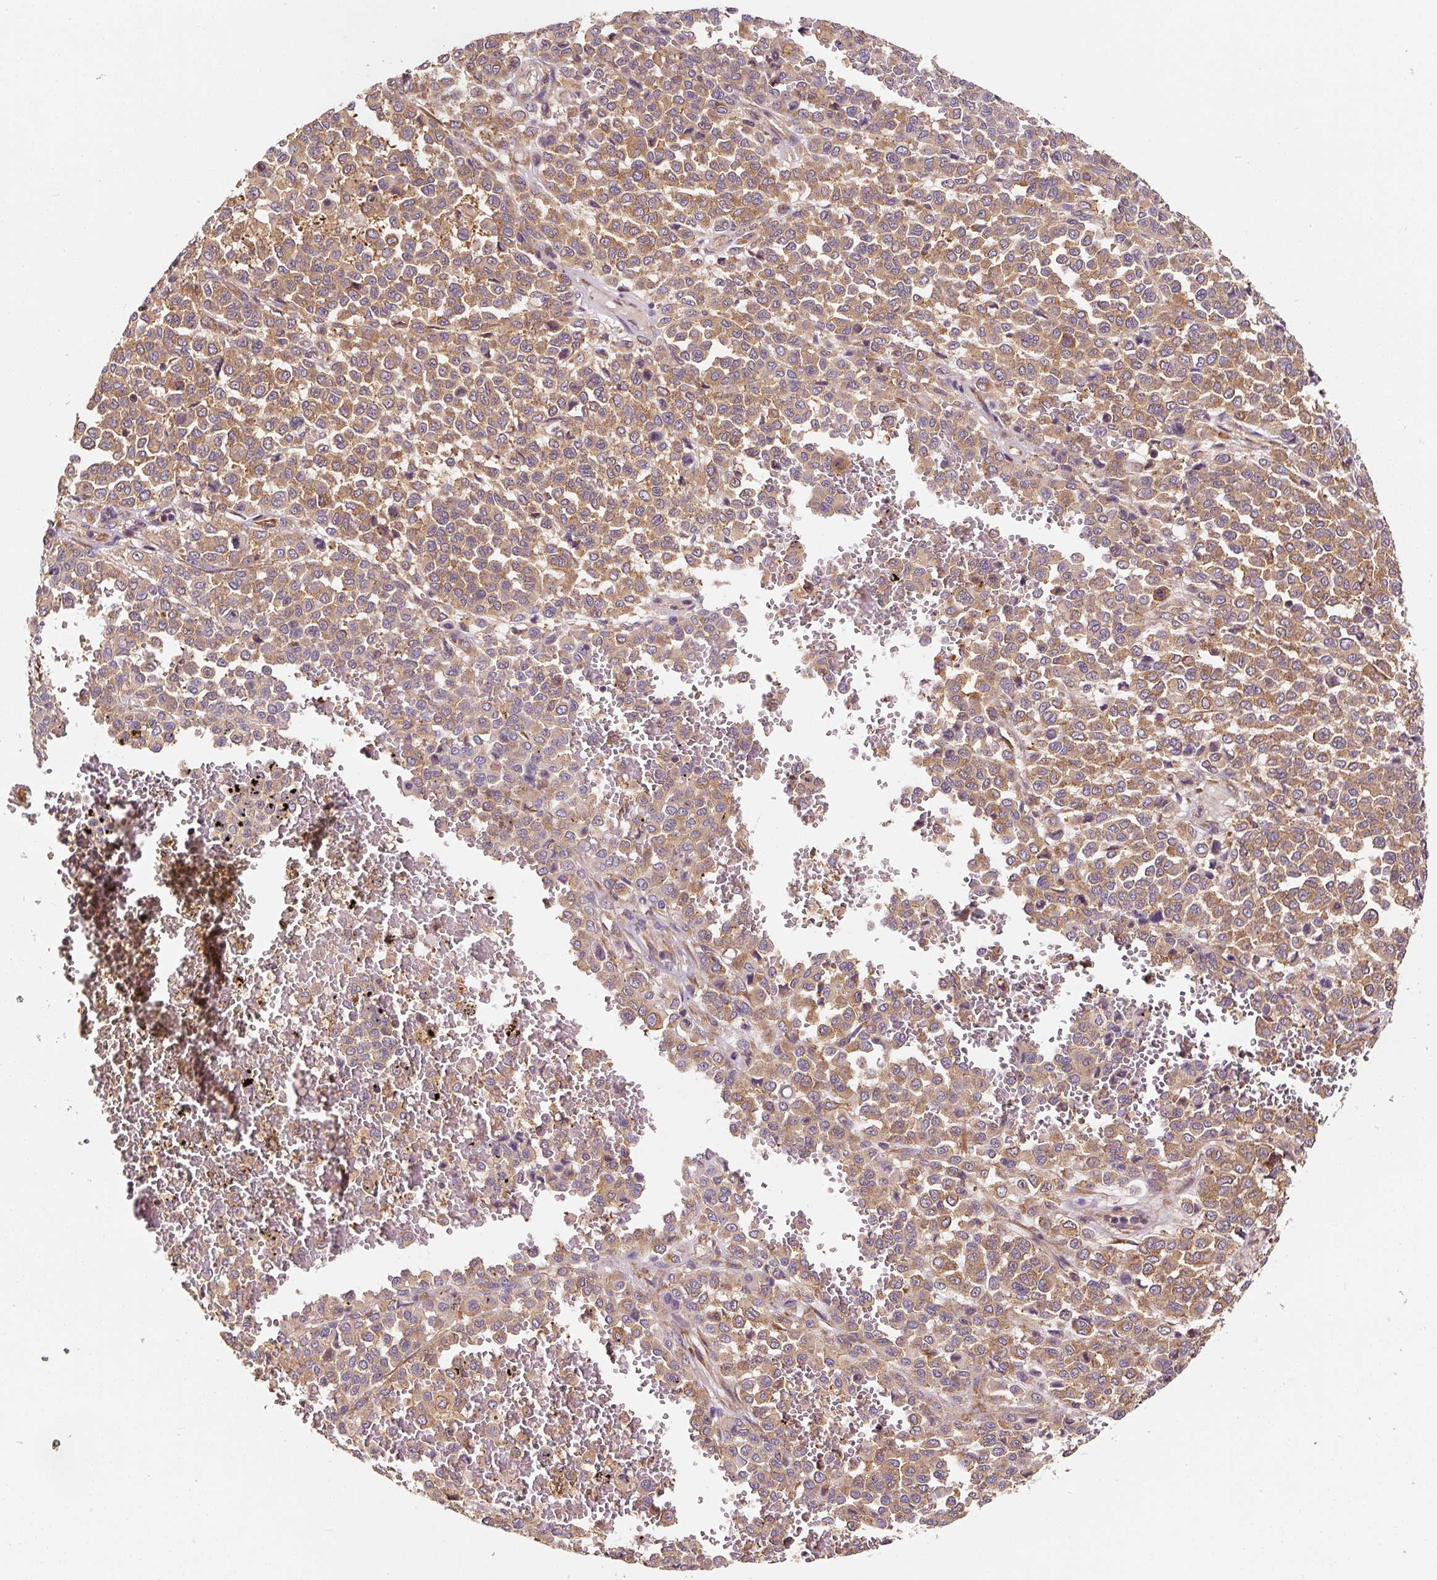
{"staining": {"intensity": "moderate", "quantity": ">75%", "location": "cytoplasmic/membranous"}, "tissue": "melanoma", "cell_type": "Tumor cells", "image_type": "cancer", "snomed": [{"axis": "morphology", "description": "Malignant melanoma, Metastatic site"}, {"axis": "topography", "description": "Pancreas"}], "caption": "Melanoma stained for a protein demonstrates moderate cytoplasmic/membranous positivity in tumor cells.", "gene": "EIF2S2", "patient": {"sex": "female", "age": 30}}